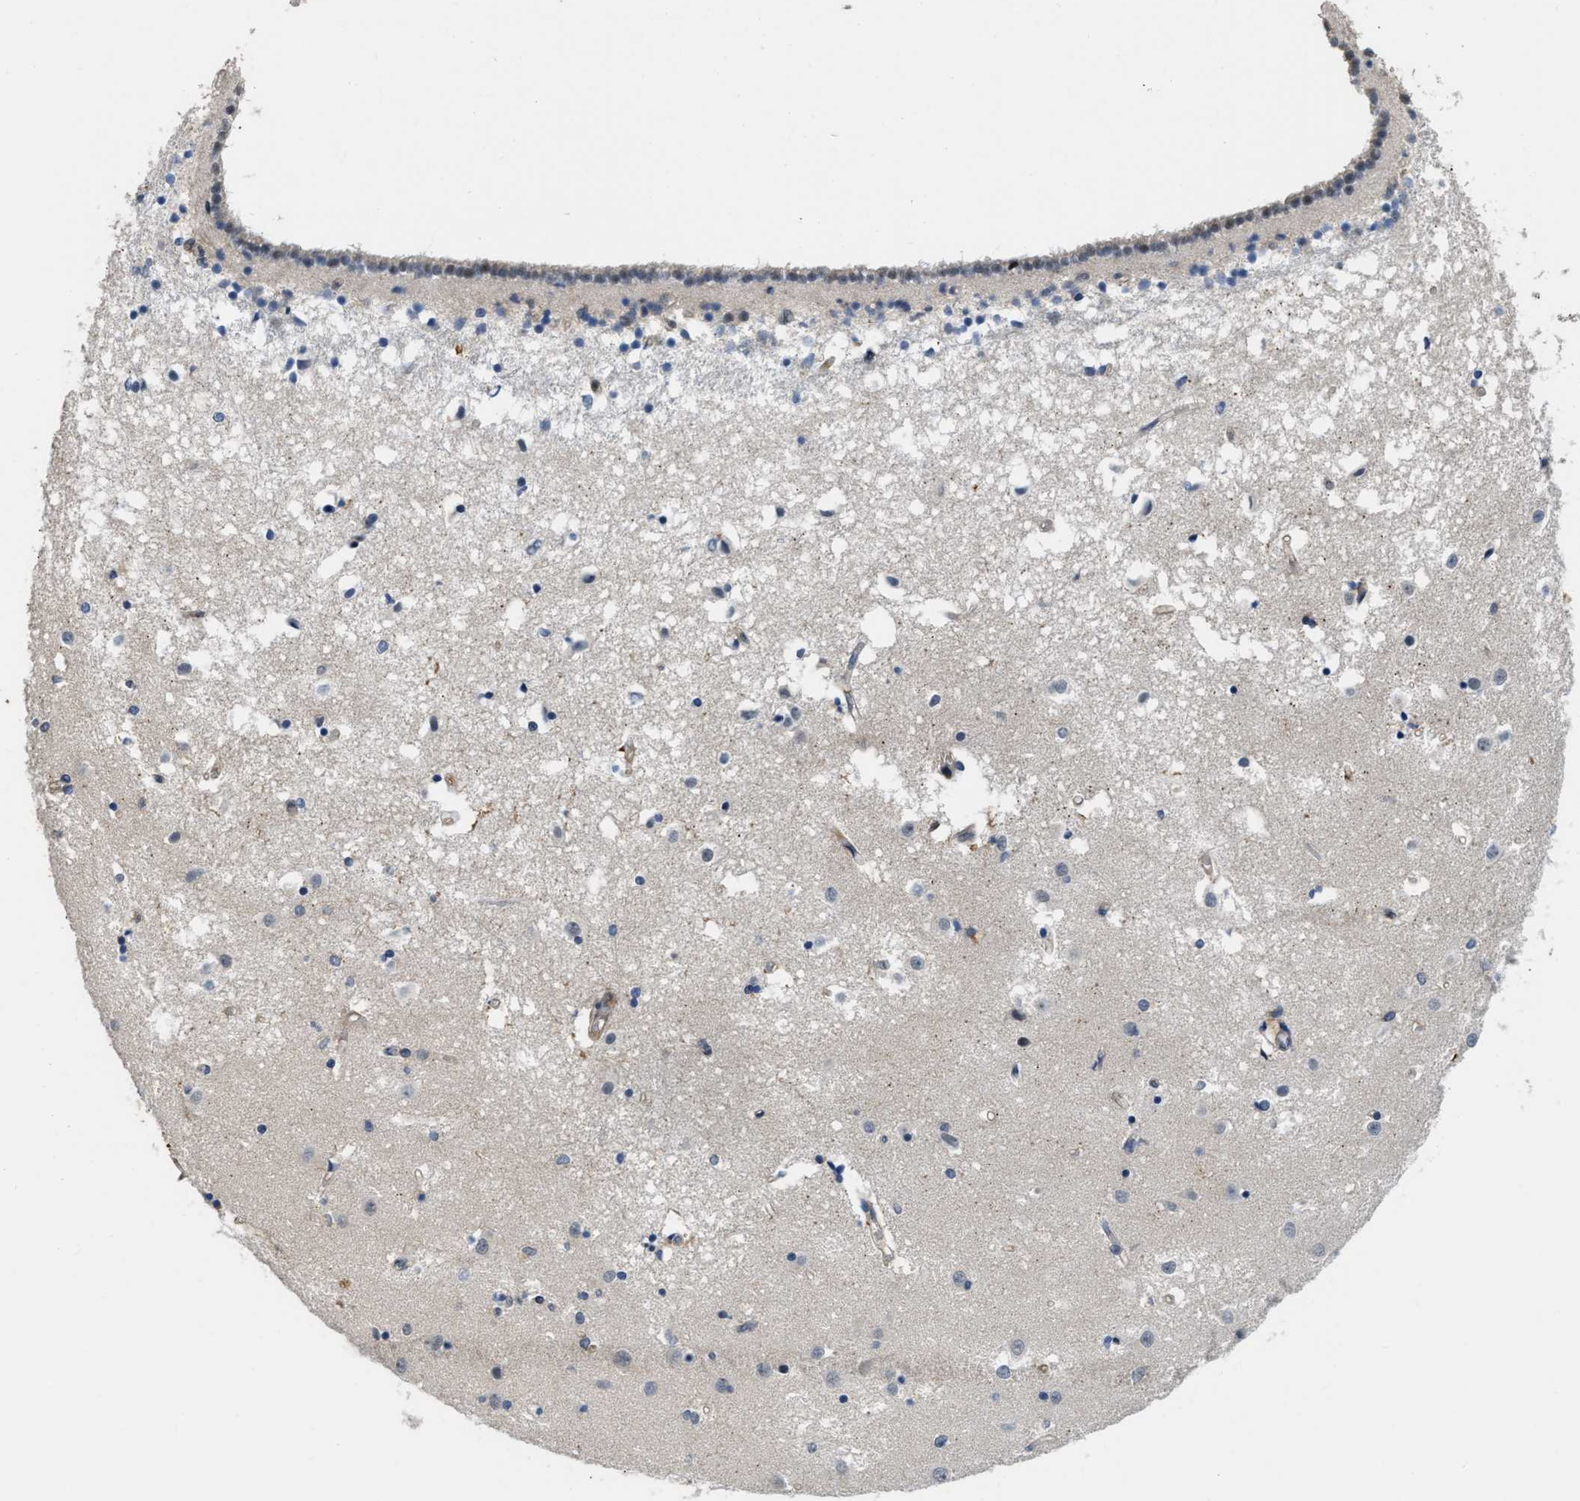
{"staining": {"intensity": "moderate", "quantity": "<25%", "location": "cytoplasmic/membranous,nuclear"}, "tissue": "caudate", "cell_type": "Glial cells", "image_type": "normal", "snomed": [{"axis": "morphology", "description": "Normal tissue, NOS"}, {"axis": "topography", "description": "Lateral ventricle wall"}], "caption": "Immunohistochemistry (IHC) staining of benign caudate, which displays low levels of moderate cytoplasmic/membranous,nuclear positivity in about <25% of glial cells indicating moderate cytoplasmic/membranous,nuclear protein positivity. The staining was performed using DAB (3,3'-diaminobenzidine) (brown) for protein detection and nuclei were counterstained in hematoxylin (blue).", "gene": "TES", "patient": {"sex": "male", "age": 45}}